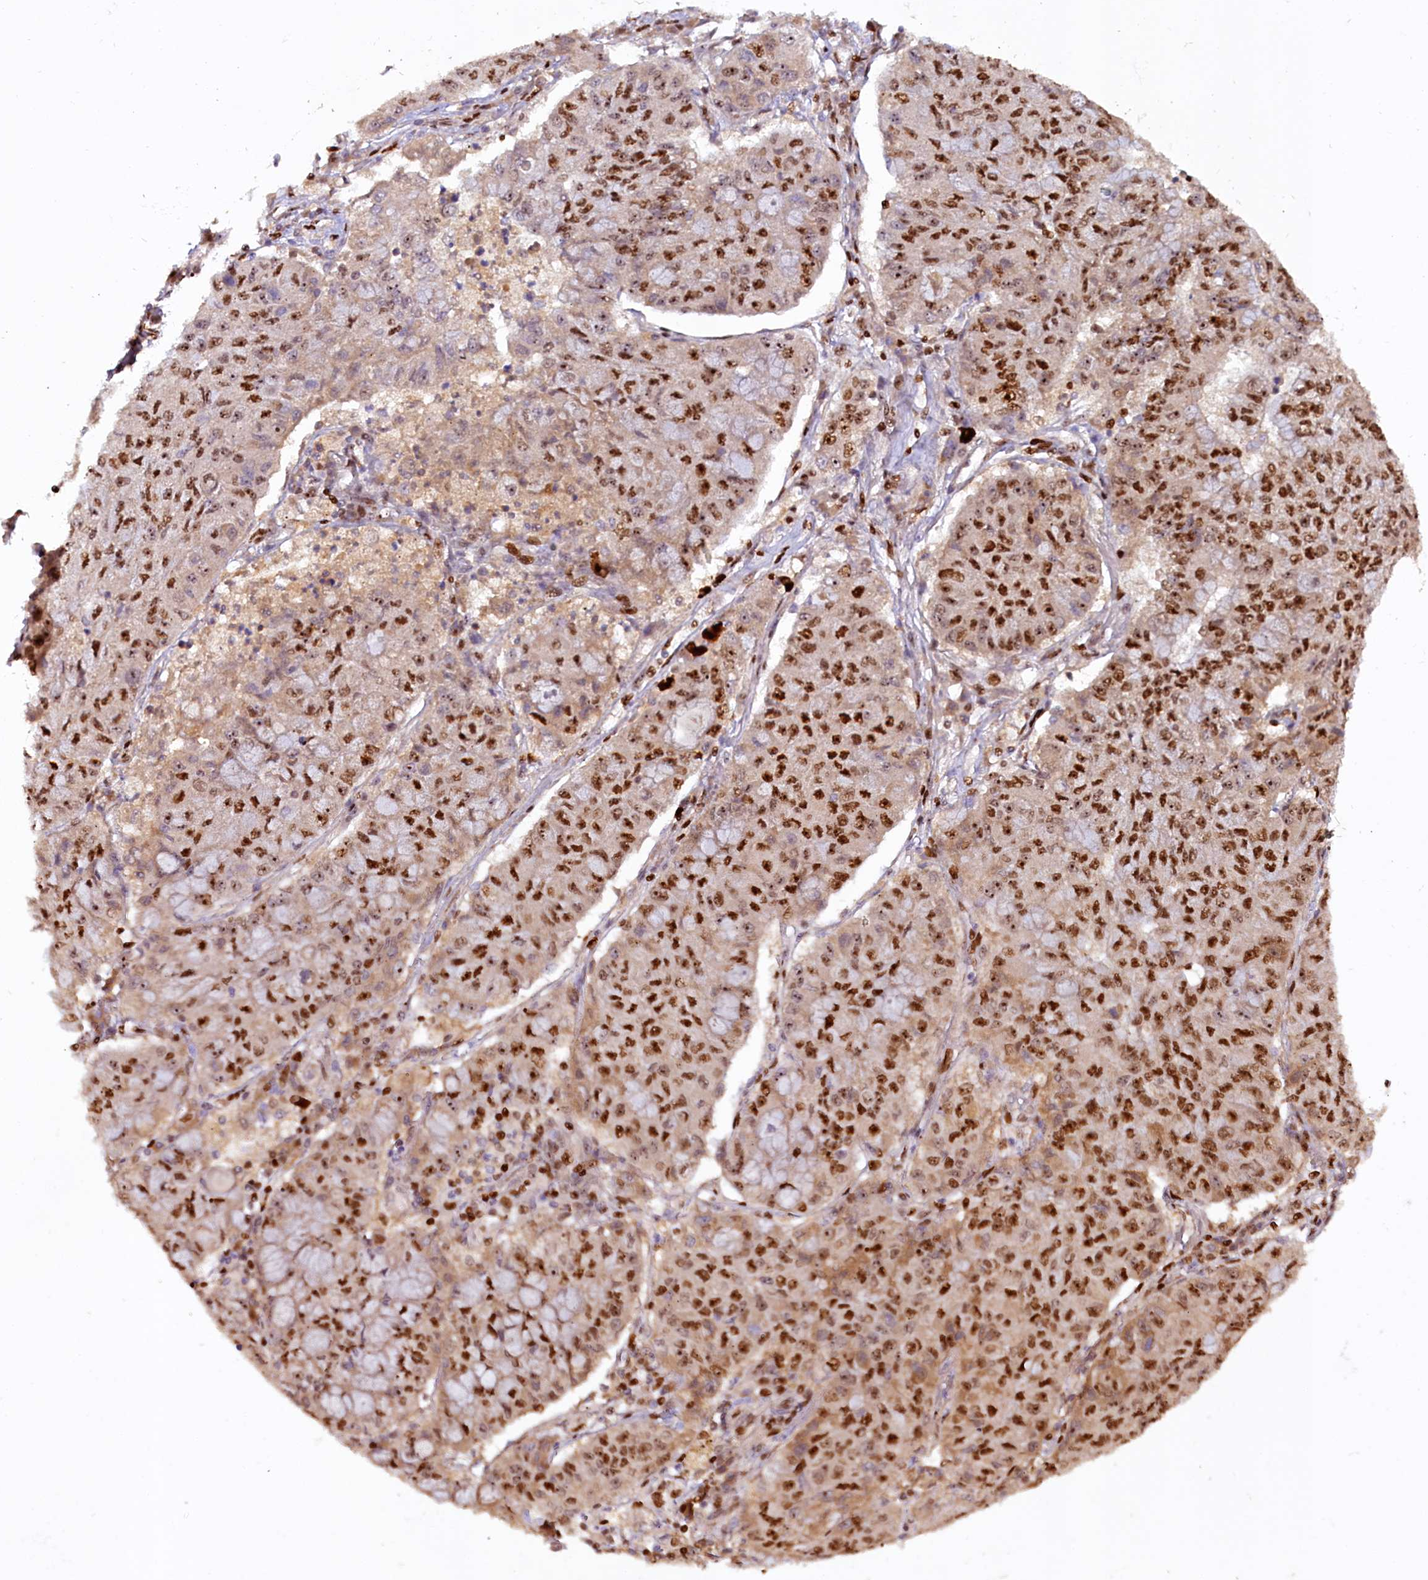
{"staining": {"intensity": "strong", "quantity": ">75%", "location": "nuclear"}, "tissue": "lung cancer", "cell_type": "Tumor cells", "image_type": "cancer", "snomed": [{"axis": "morphology", "description": "Squamous cell carcinoma, NOS"}, {"axis": "topography", "description": "Lung"}], "caption": "Lung cancer stained with DAB immunohistochemistry (IHC) shows high levels of strong nuclear staining in approximately >75% of tumor cells.", "gene": "TCOF1", "patient": {"sex": "male", "age": 74}}